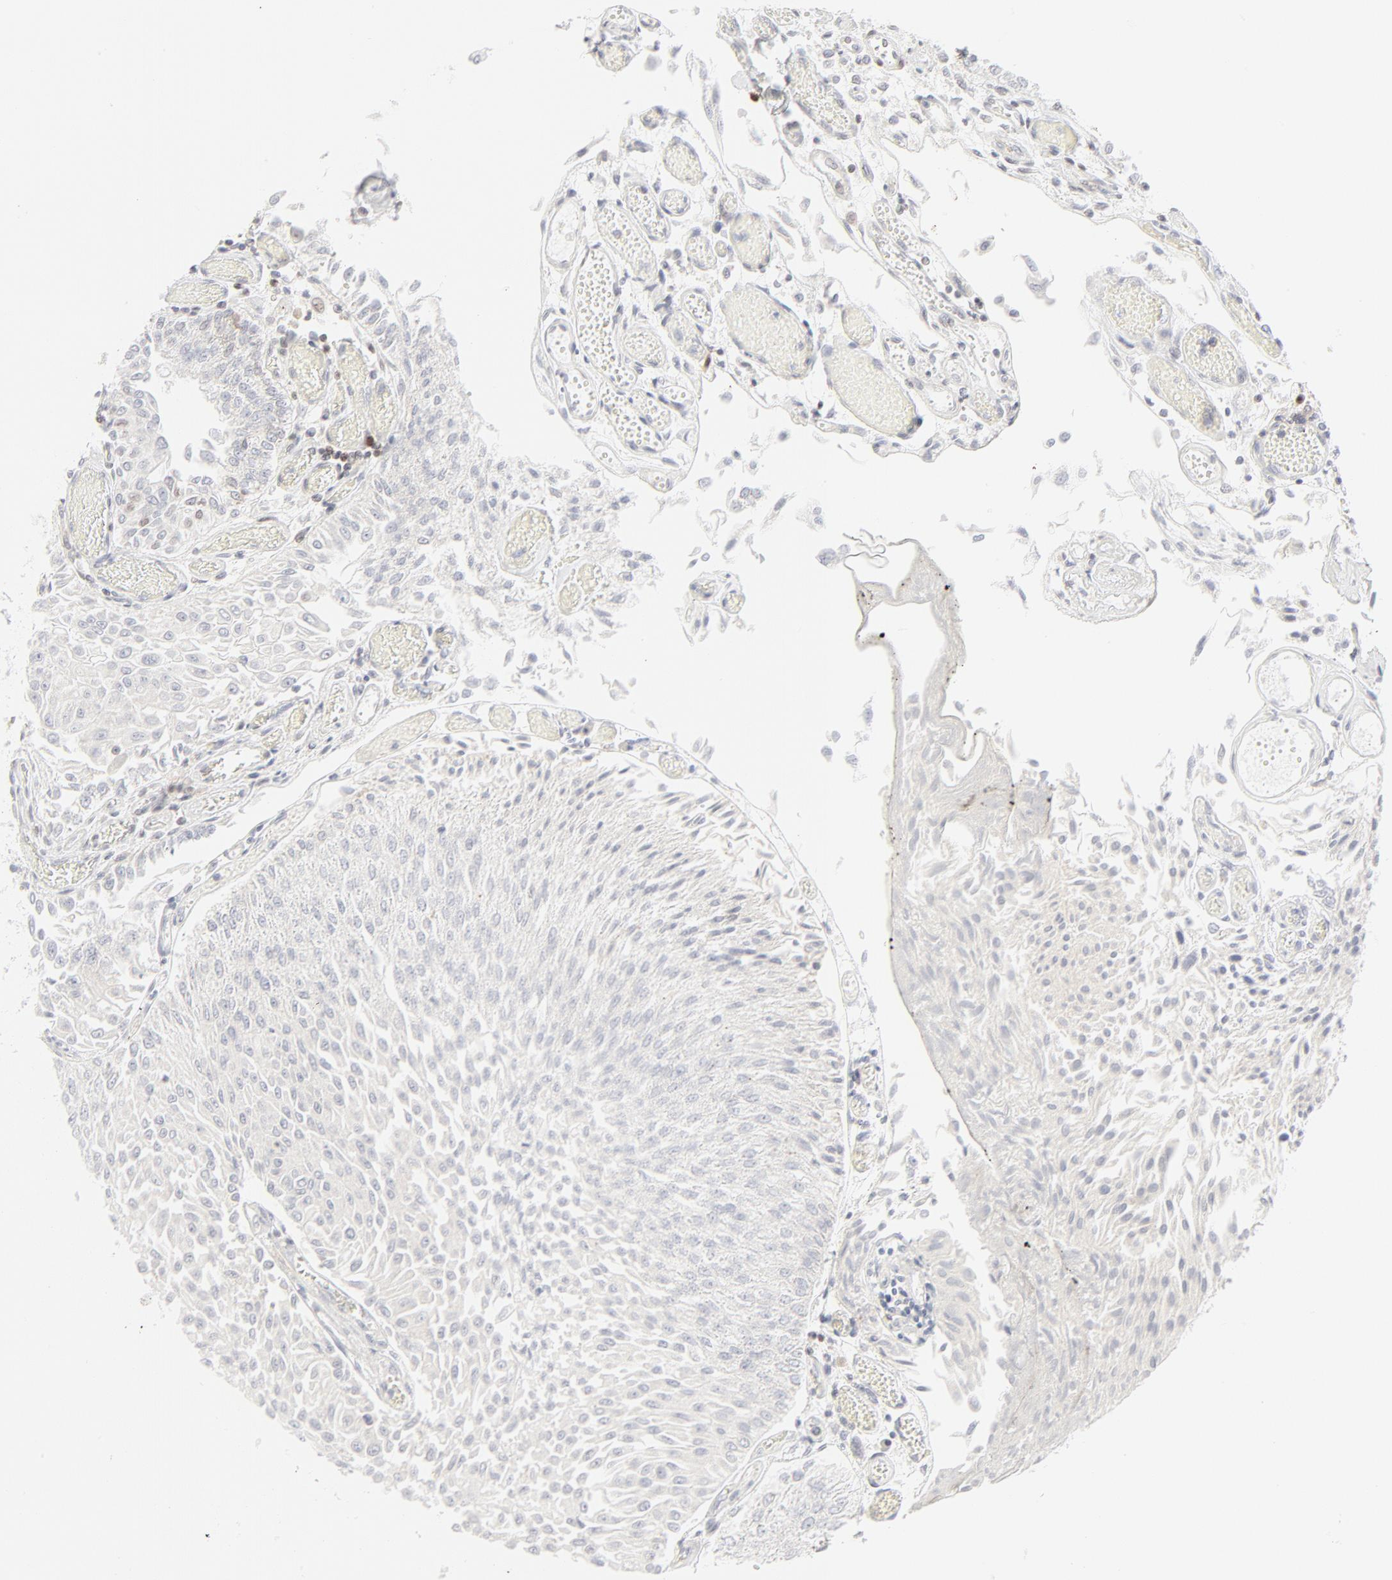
{"staining": {"intensity": "negative", "quantity": "none", "location": "none"}, "tissue": "urothelial cancer", "cell_type": "Tumor cells", "image_type": "cancer", "snomed": [{"axis": "morphology", "description": "Urothelial carcinoma, Low grade"}, {"axis": "topography", "description": "Urinary bladder"}], "caption": "An image of urothelial cancer stained for a protein displays no brown staining in tumor cells.", "gene": "PRKCB", "patient": {"sex": "male", "age": 86}}